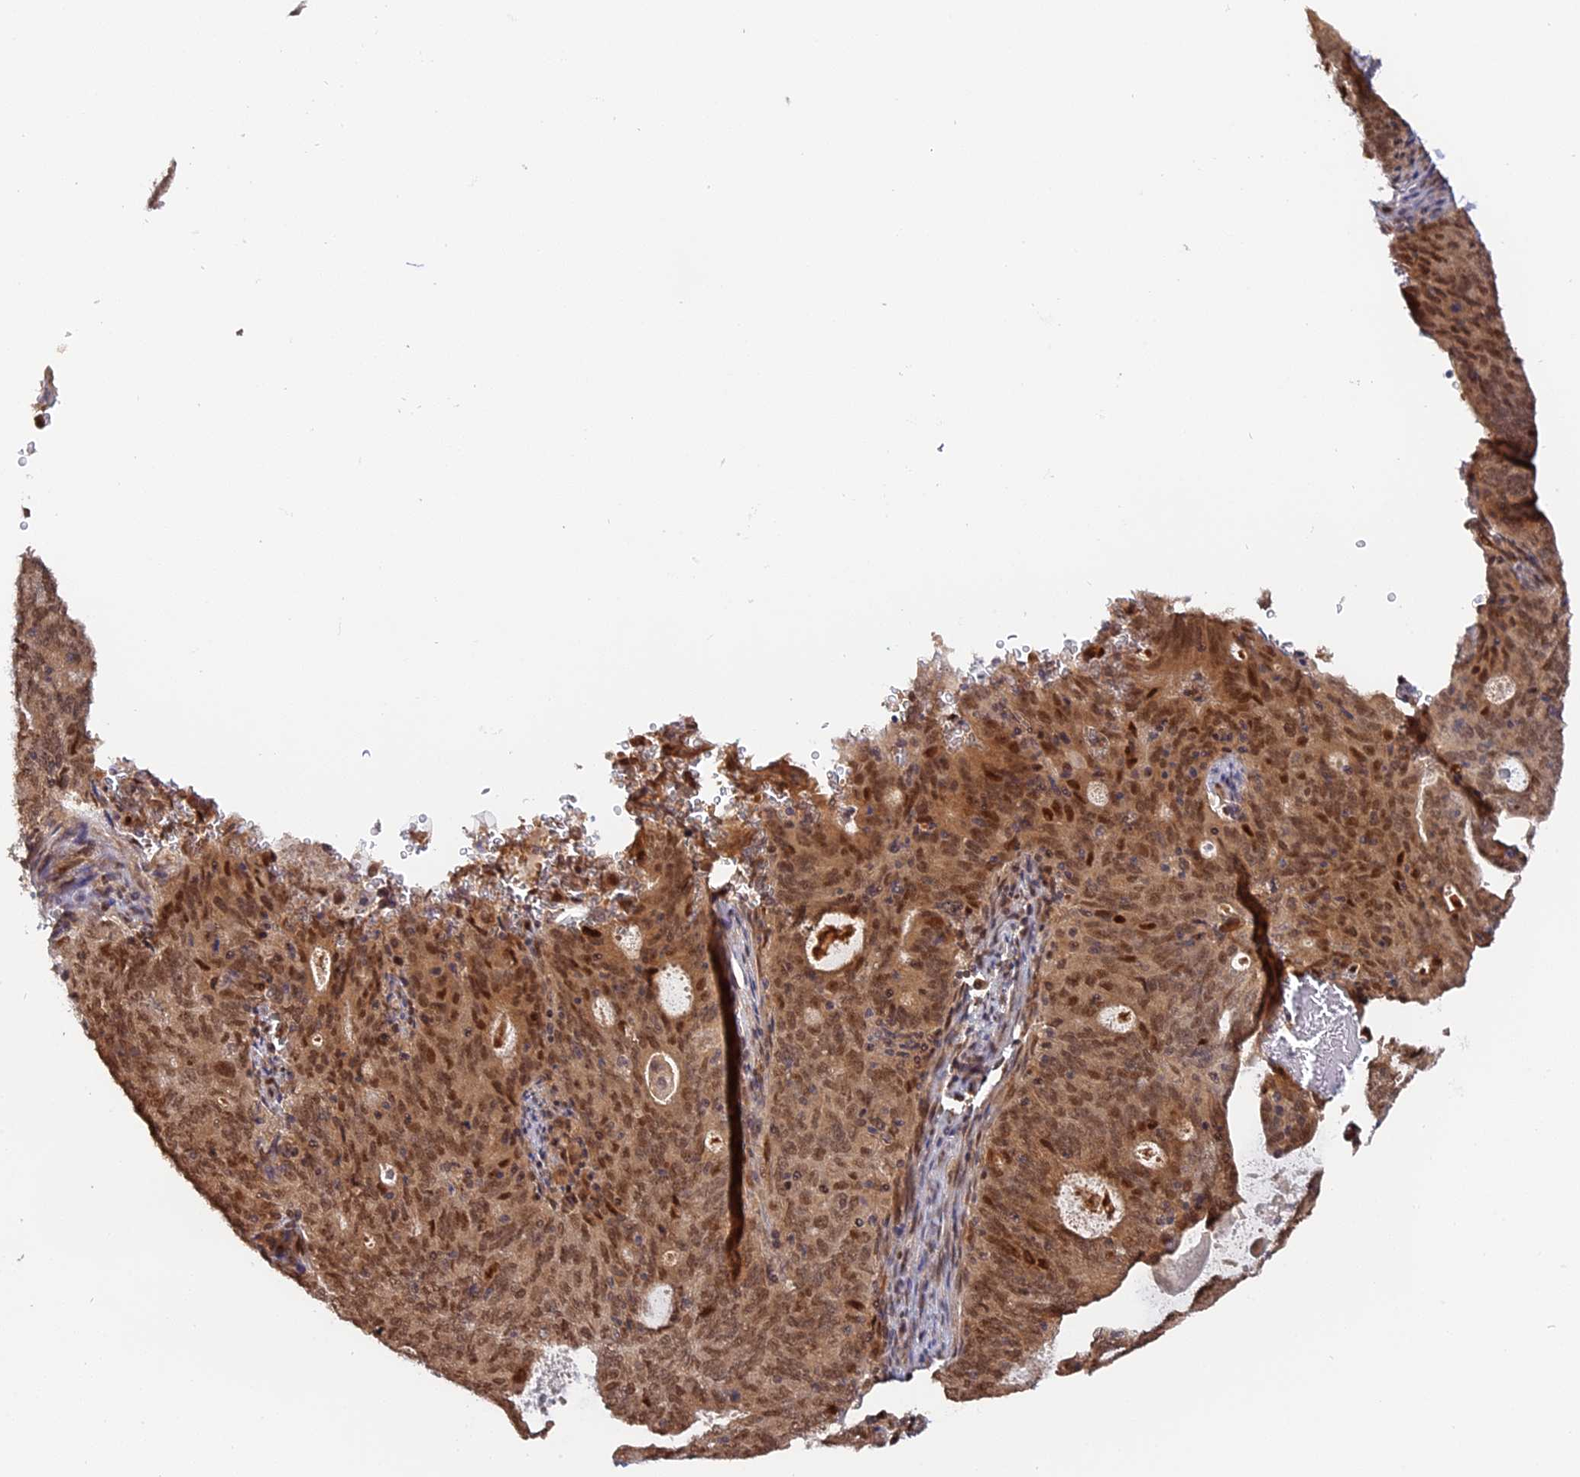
{"staining": {"intensity": "strong", "quantity": ">75%", "location": "cytoplasmic/membranous,nuclear"}, "tissue": "cervical cancer", "cell_type": "Tumor cells", "image_type": "cancer", "snomed": [{"axis": "morphology", "description": "Adenocarcinoma, NOS"}, {"axis": "topography", "description": "Cervix"}], "caption": "Immunohistochemical staining of human cervical adenocarcinoma shows high levels of strong cytoplasmic/membranous and nuclear staining in approximately >75% of tumor cells.", "gene": "ANKRD24", "patient": {"sex": "female", "age": 44}}